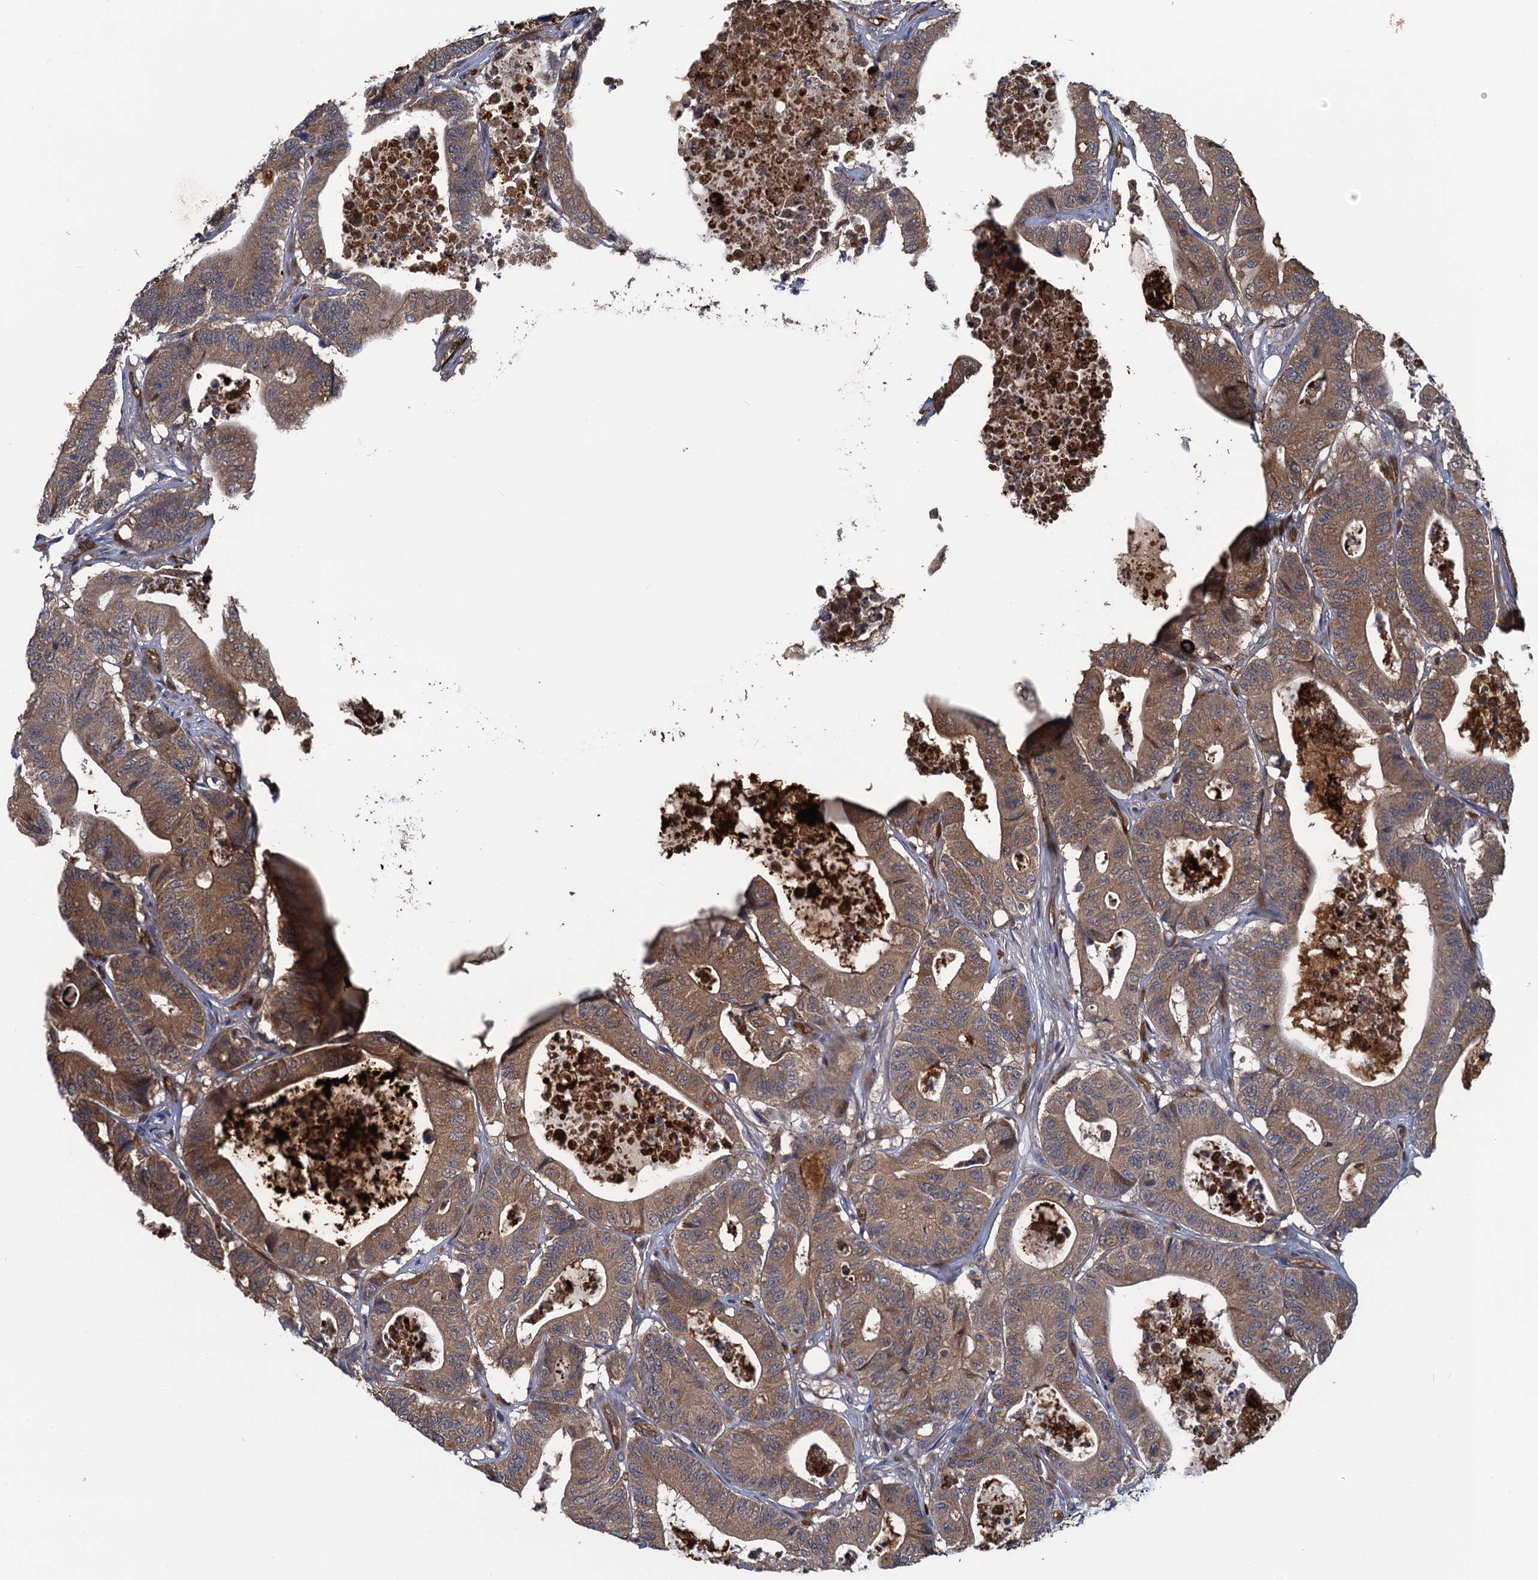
{"staining": {"intensity": "moderate", "quantity": "25%-75%", "location": "cytoplasmic/membranous"}, "tissue": "colorectal cancer", "cell_type": "Tumor cells", "image_type": "cancer", "snomed": [{"axis": "morphology", "description": "Adenocarcinoma, NOS"}, {"axis": "topography", "description": "Colon"}], "caption": "Colorectal adenocarcinoma stained for a protein (brown) shows moderate cytoplasmic/membranous positive expression in approximately 25%-75% of tumor cells.", "gene": "KBTBD8", "patient": {"sex": "female", "age": 84}}